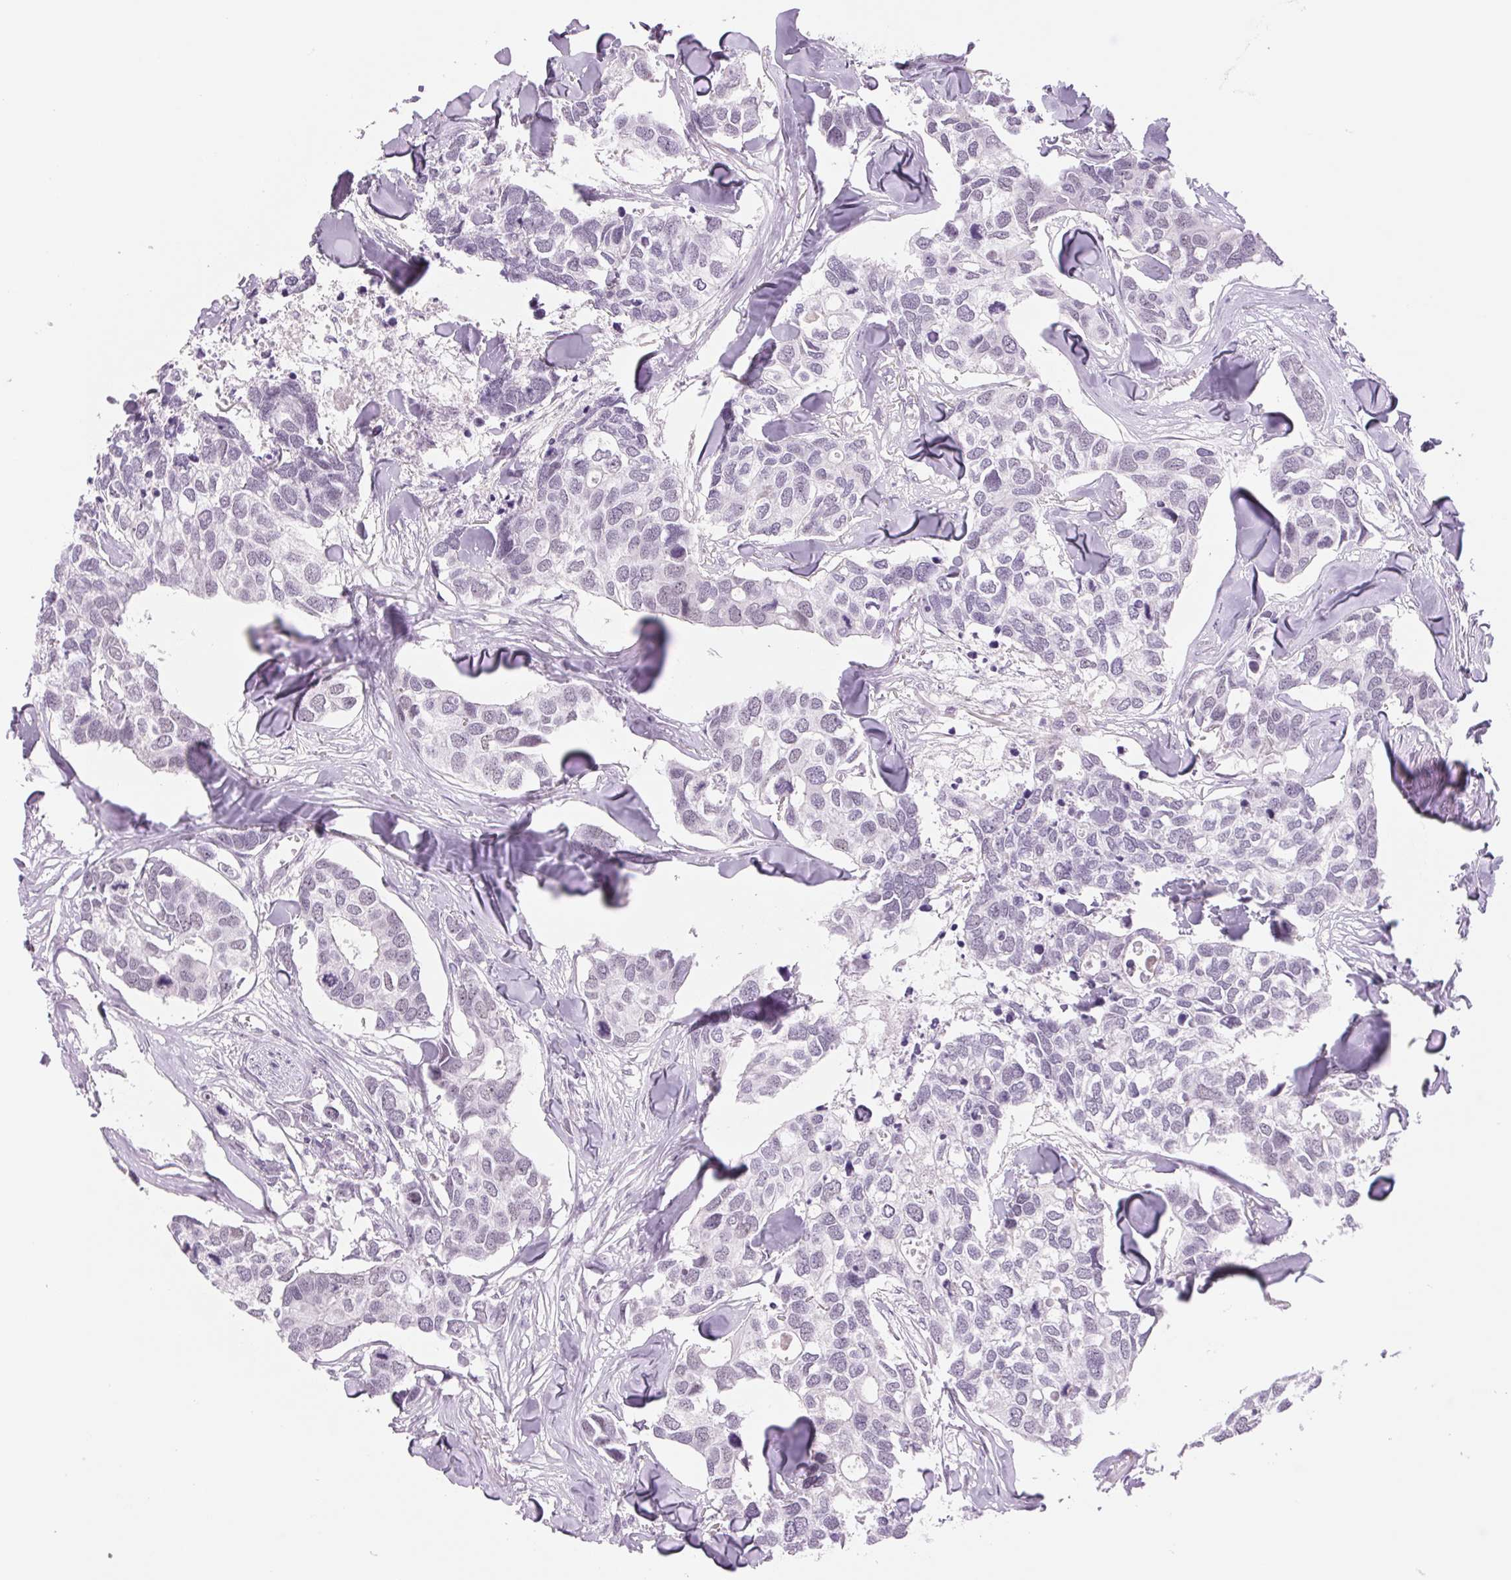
{"staining": {"intensity": "negative", "quantity": "none", "location": "none"}, "tissue": "breast cancer", "cell_type": "Tumor cells", "image_type": "cancer", "snomed": [{"axis": "morphology", "description": "Duct carcinoma"}, {"axis": "topography", "description": "Breast"}], "caption": "Breast infiltrating ductal carcinoma was stained to show a protein in brown. There is no significant expression in tumor cells.", "gene": "ZC3H14", "patient": {"sex": "female", "age": 83}}